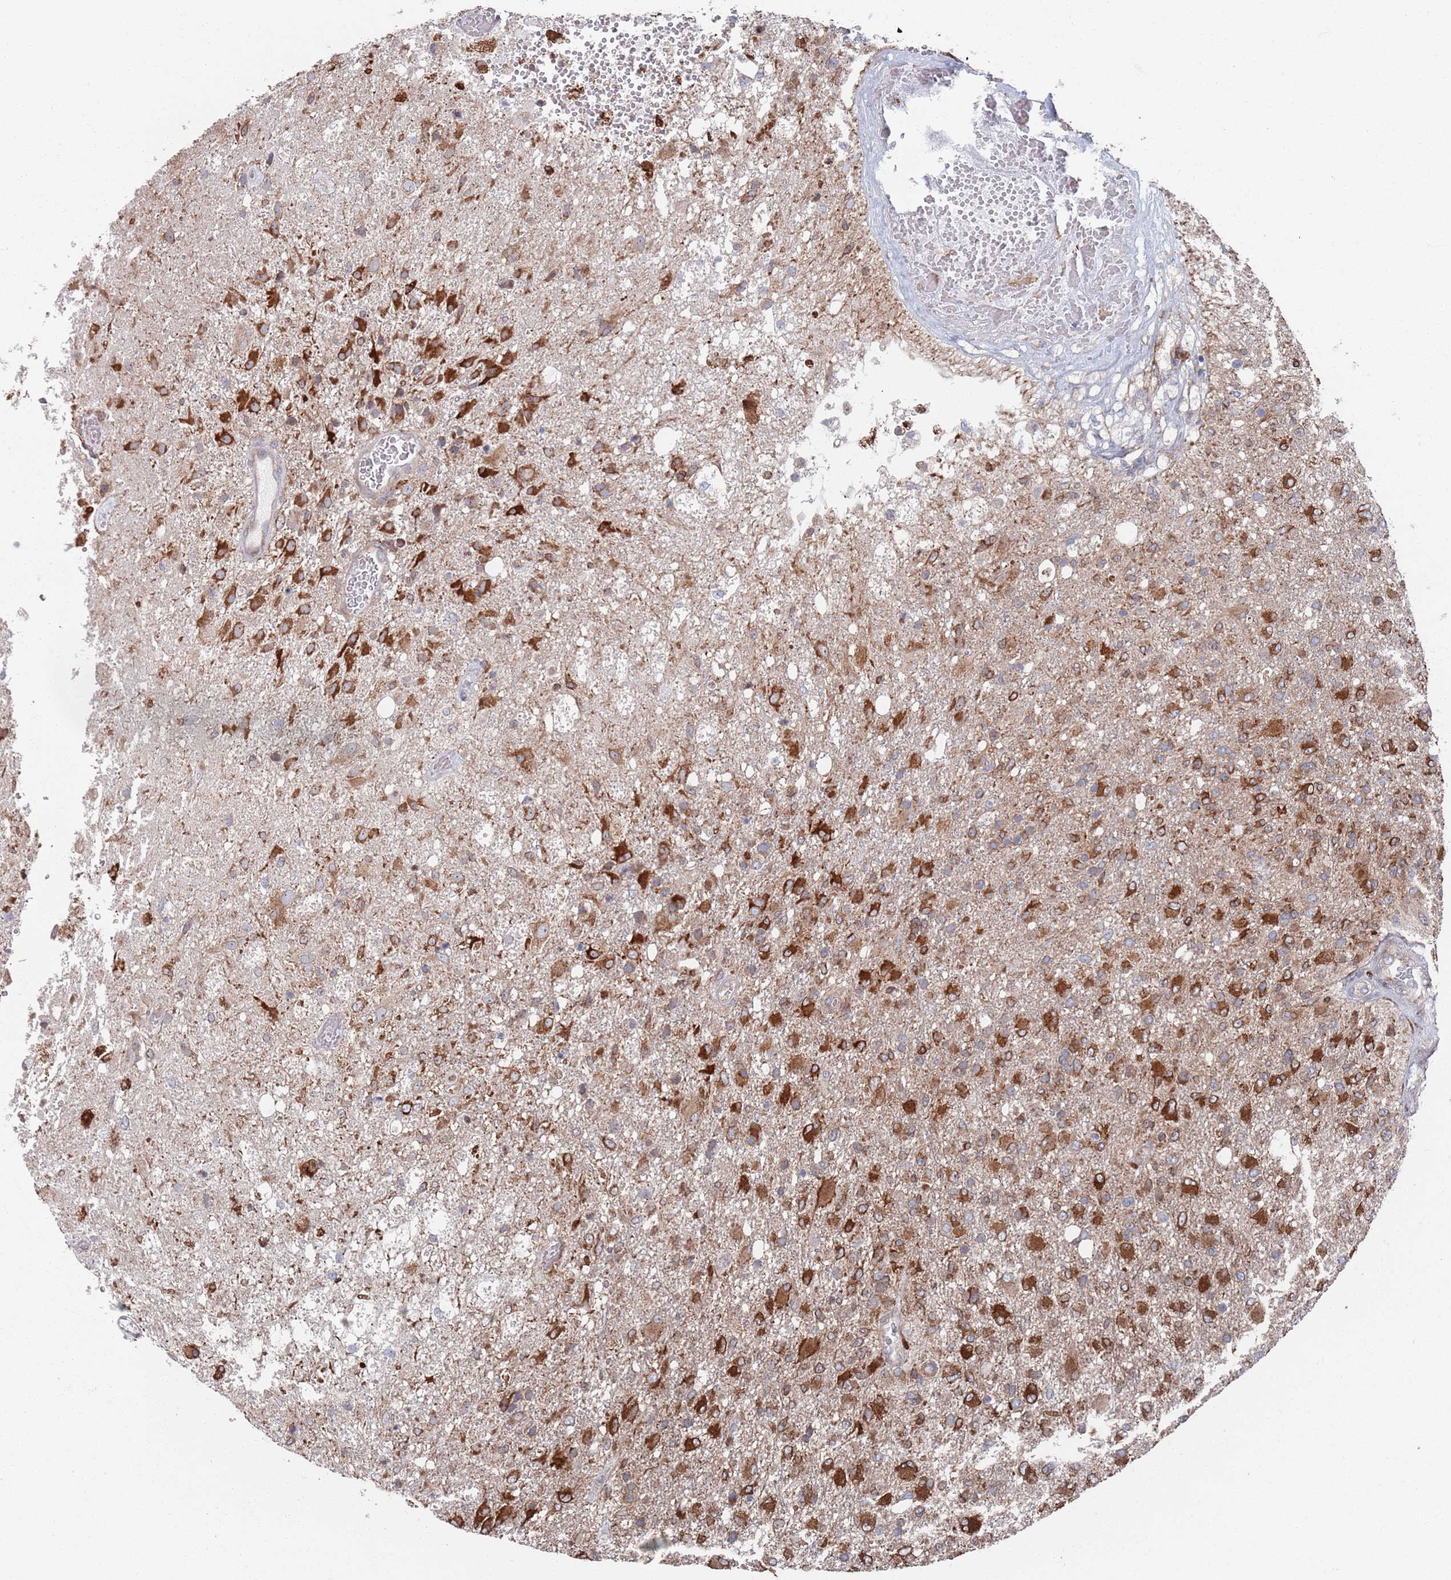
{"staining": {"intensity": "strong", "quantity": "25%-75%", "location": "cytoplasmic/membranous"}, "tissue": "glioma", "cell_type": "Tumor cells", "image_type": "cancer", "snomed": [{"axis": "morphology", "description": "Glioma, malignant, High grade"}, {"axis": "topography", "description": "Brain"}], "caption": "Malignant high-grade glioma was stained to show a protein in brown. There is high levels of strong cytoplasmic/membranous positivity in approximately 25%-75% of tumor cells.", "gene": "CCDC106", "patient": {"sex": "female", "age": 74}}